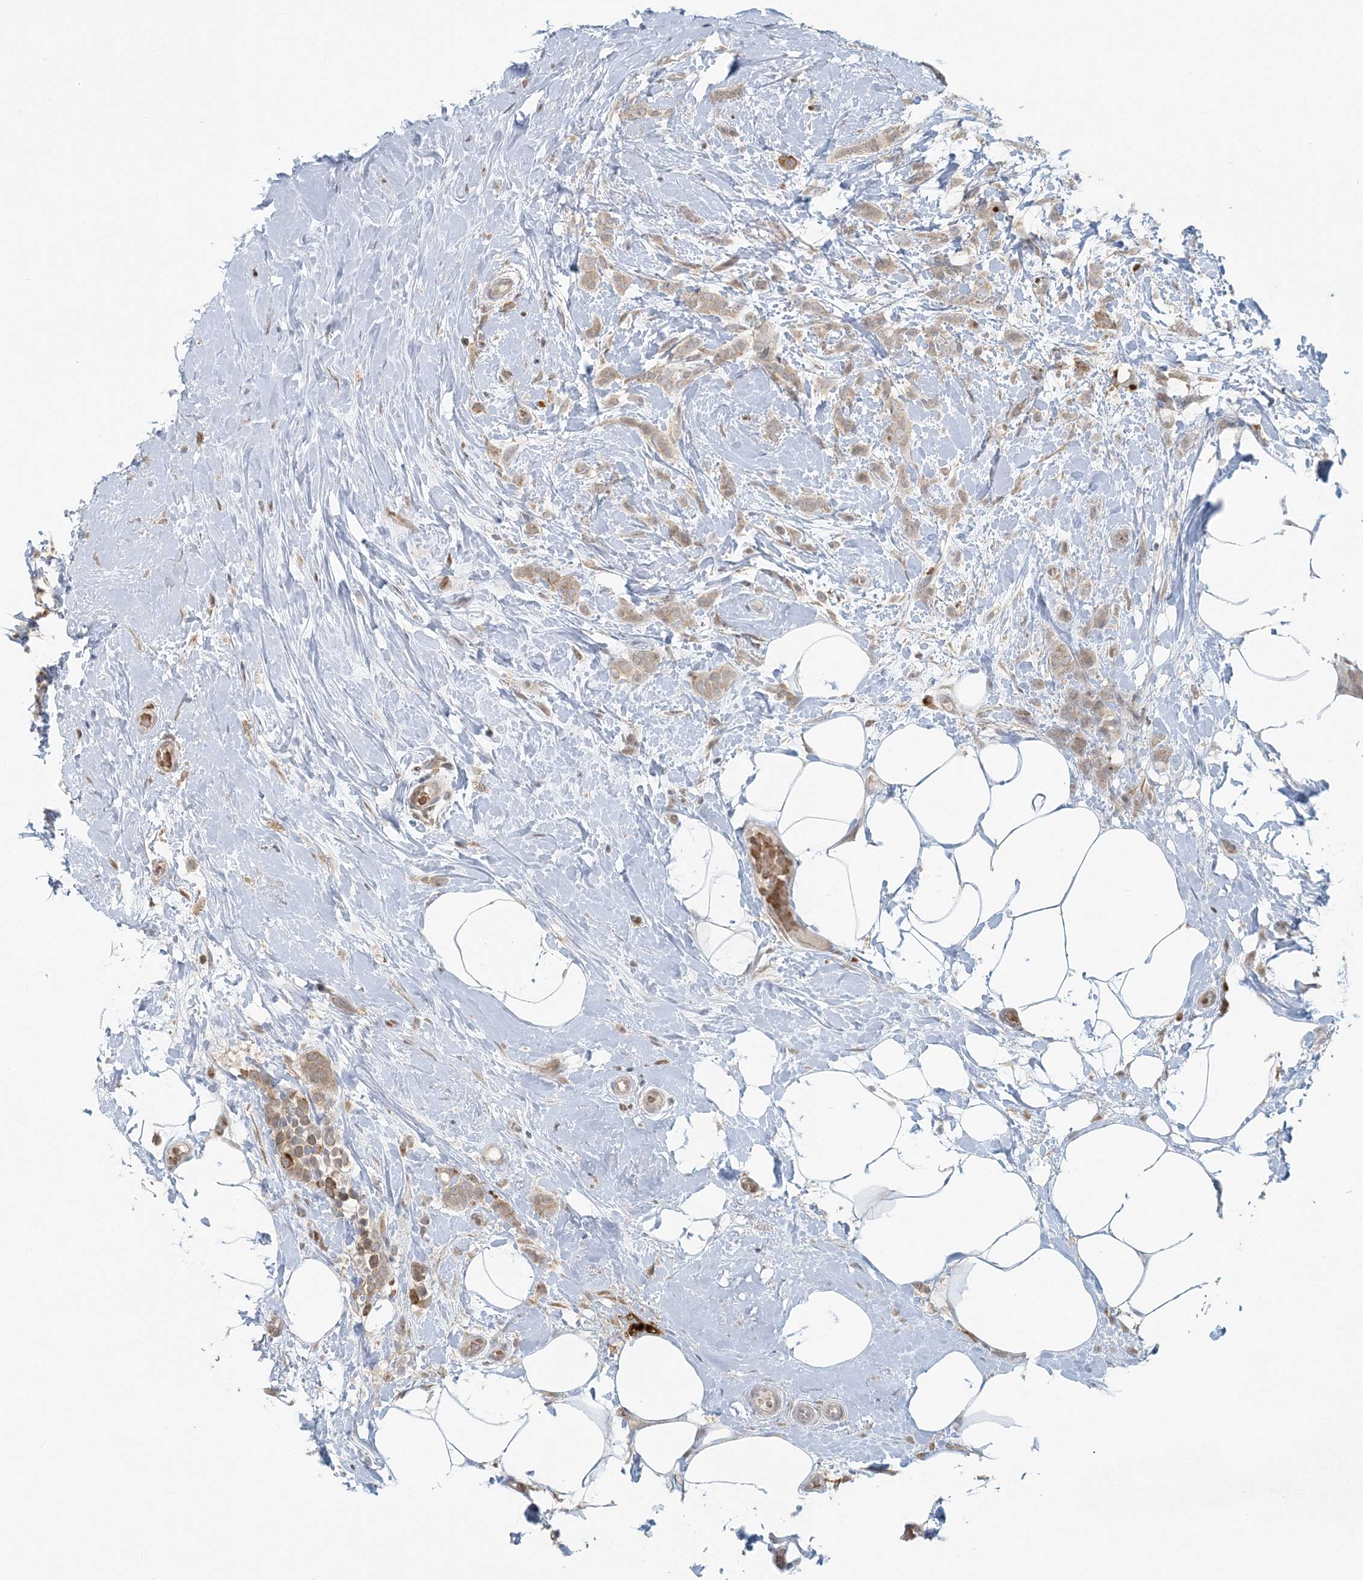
{"staining": {"intensity": "weak", "quantity": "25%-75%", "location": "cytoplasmic/membranous"}, "tissue": "breast cancer", "cell_type": "Tumor cells", "image_type": "cancer", "snomed": [{"axis": "morphology", "description": "Lobular carcinoma, in situ"}, {"axis": "morphology", "description": "Lobular carcinoma"}, {"axis": "topography", "description": "Breast"}], "caption": "This photomicrograph demonstrates IHC staining of breast cancer, with low weak cytoplasmic/membranous positivity in approximately 25%-75% of tumor cells.", "gene": "CTDNEP1", "patient": {"sex": "female", "age": 41}}